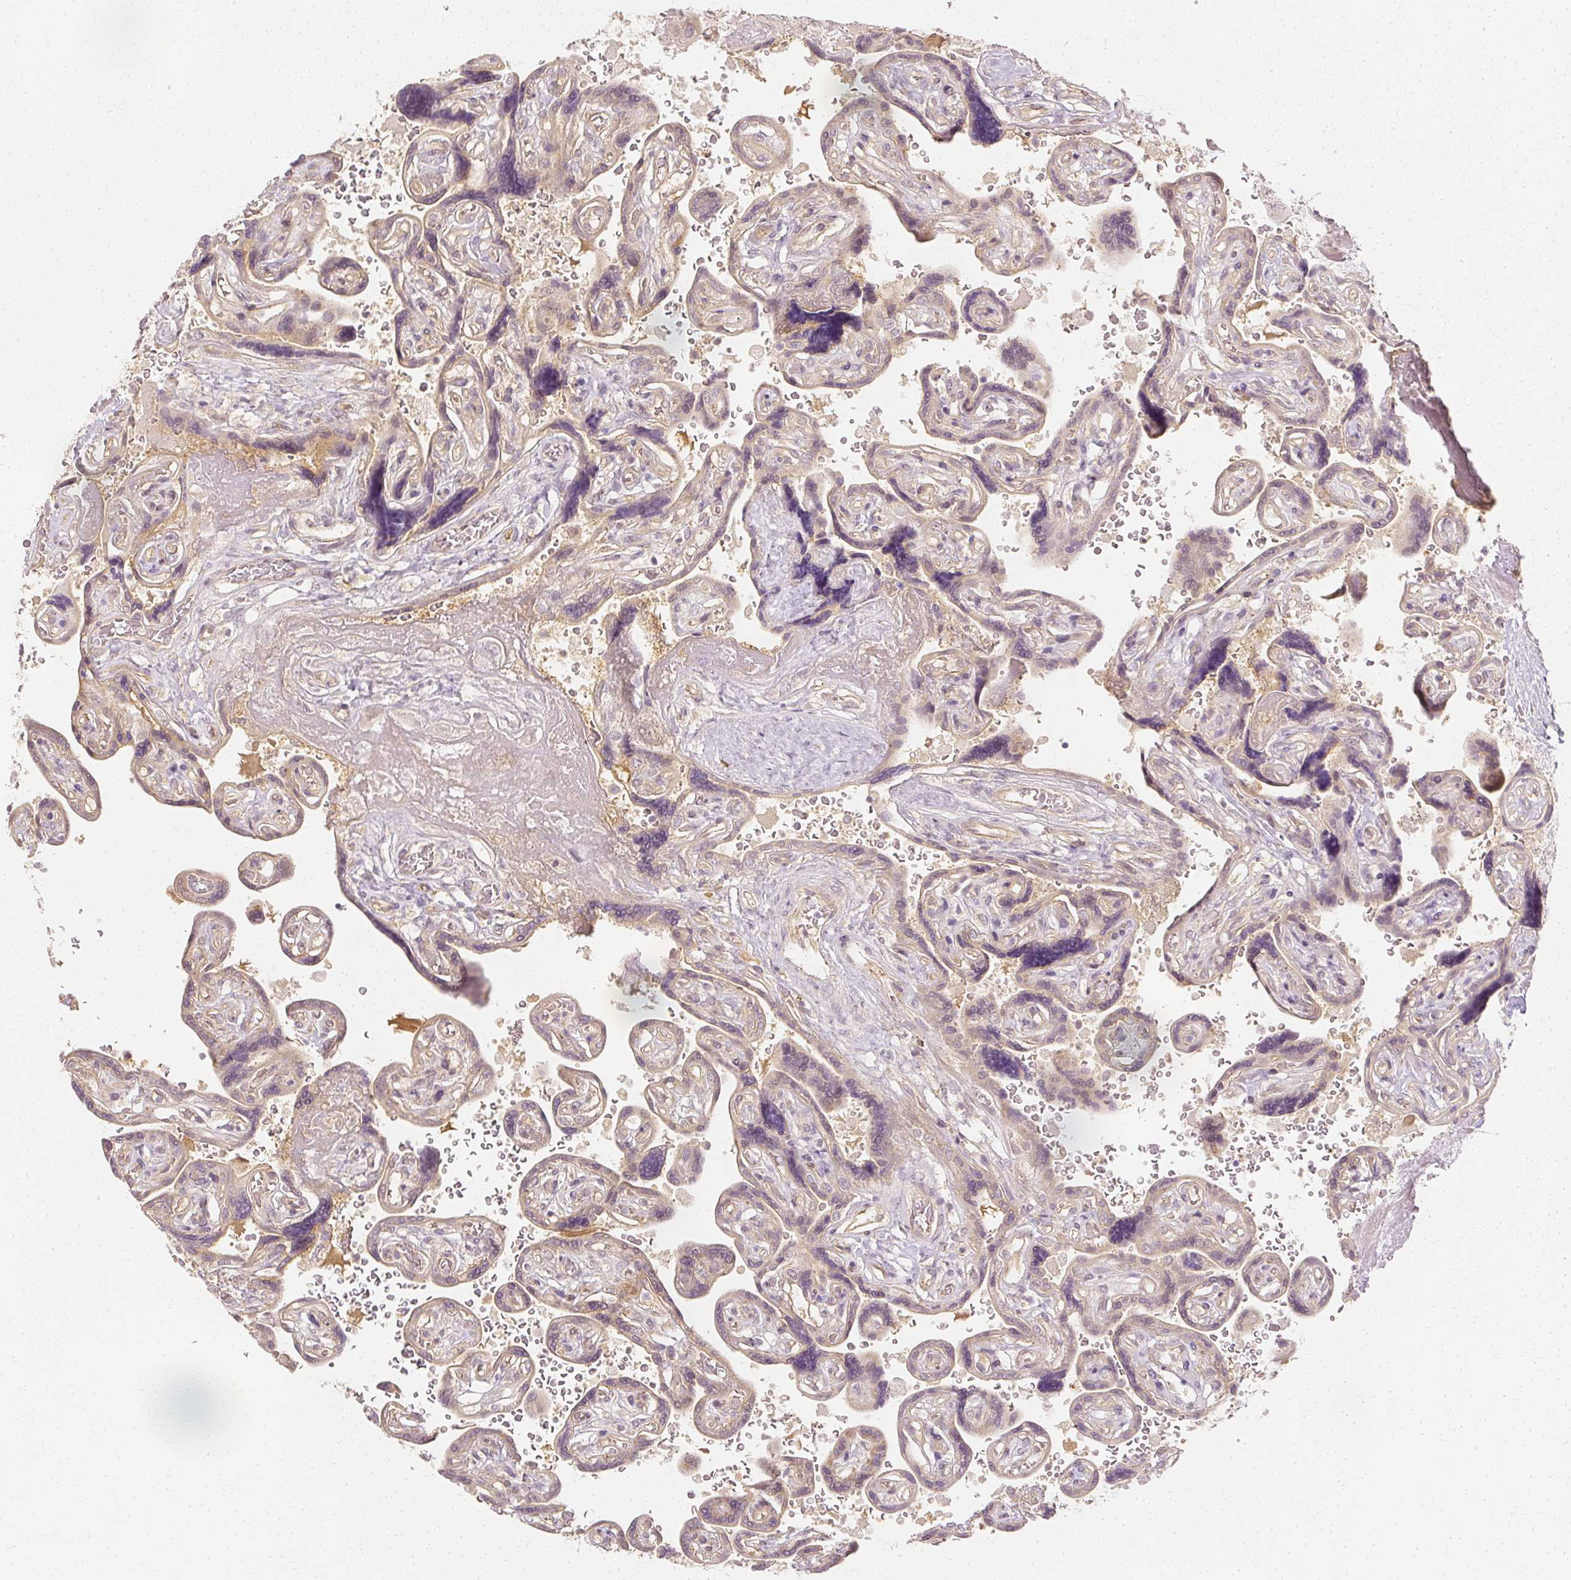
{"staining": {"intensity": "moderate", "quantity": ">75%", "location": "cytoplasmic/membranous"}, "tissue": "placenta", "cell_type": "Trophoblastic cells", "image_type": "normal", "snomed": [{"axis": "morphology", "description": "Normal tissue, NOS"}, {"axis": "topography", "description": "Placenta"}], "caption": "This is an image of immunohistochemistry (IHC) staining of unremarkable placenta, which shows moderate staining in the cytoplasmic/membranous of trophoblastic cells.", "gene": "GNAQ", "patient": {"sex": "female", "age": 32}}